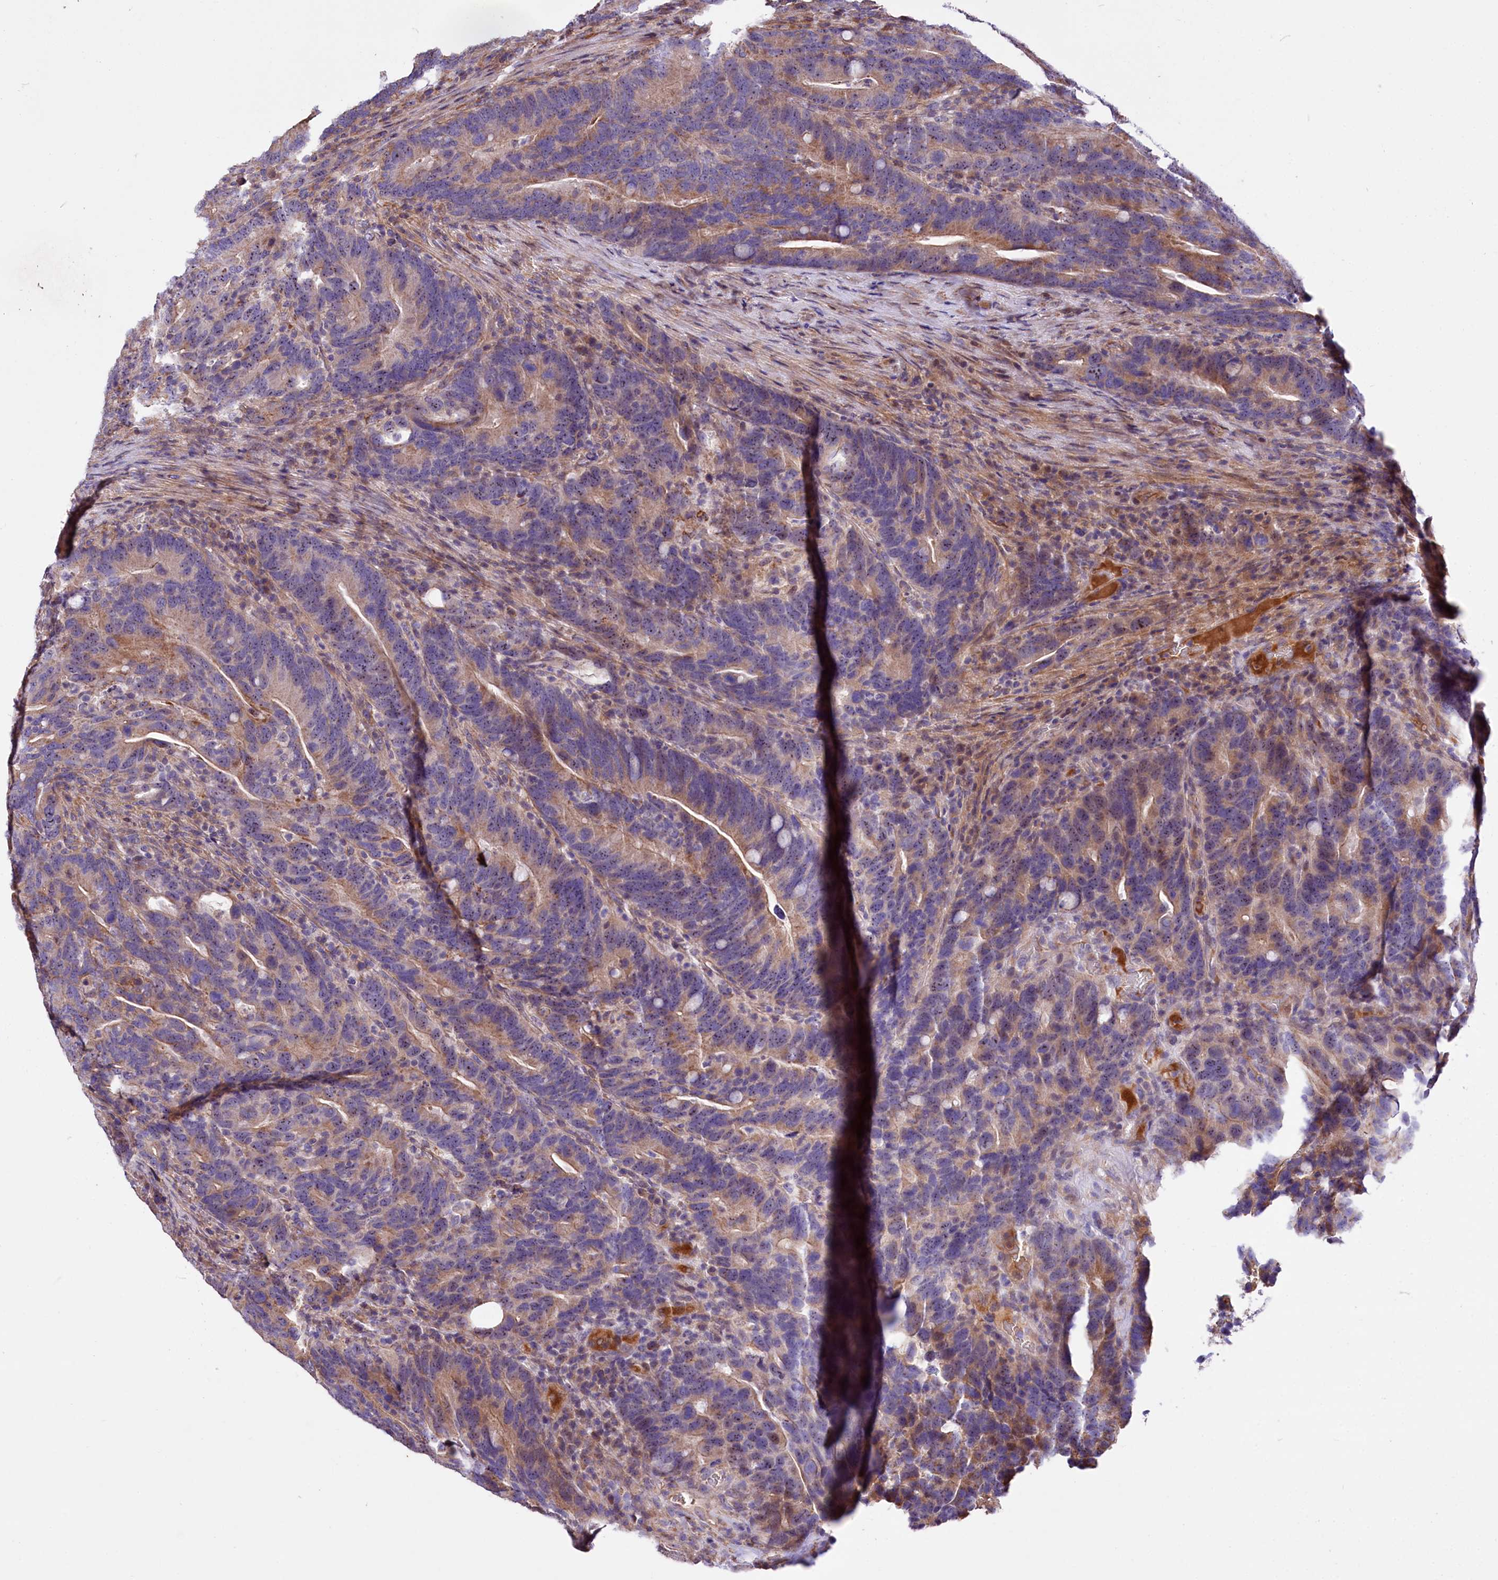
{"staining": {"intensity": "moderate", "quantity": ">75%", "location": "cytoplasmic/membranous,nuclear"}, "tissue": "colorectal cancer", "cell_type": "Tumor cells", "image_type": "cancer", "snomed": [{"axis": "morphology", "description": "Adenocarcinoma, NOS"}, {"axis": "topography", "description": "Colon"}], "caption": "Immunohistochemical staining of human adenocarcinoma (colorectal) reveals medium levels of moderate cytoplasmic/membranous and nuclear protein positivity in about >75% of tumor cells. (Stains: DAB in brown, nuclei in blue, Microscopy: brightfield microscopy at high magnification).", "gene": "RPUSD3", "patient": {"sex": "female", "age": 66}}